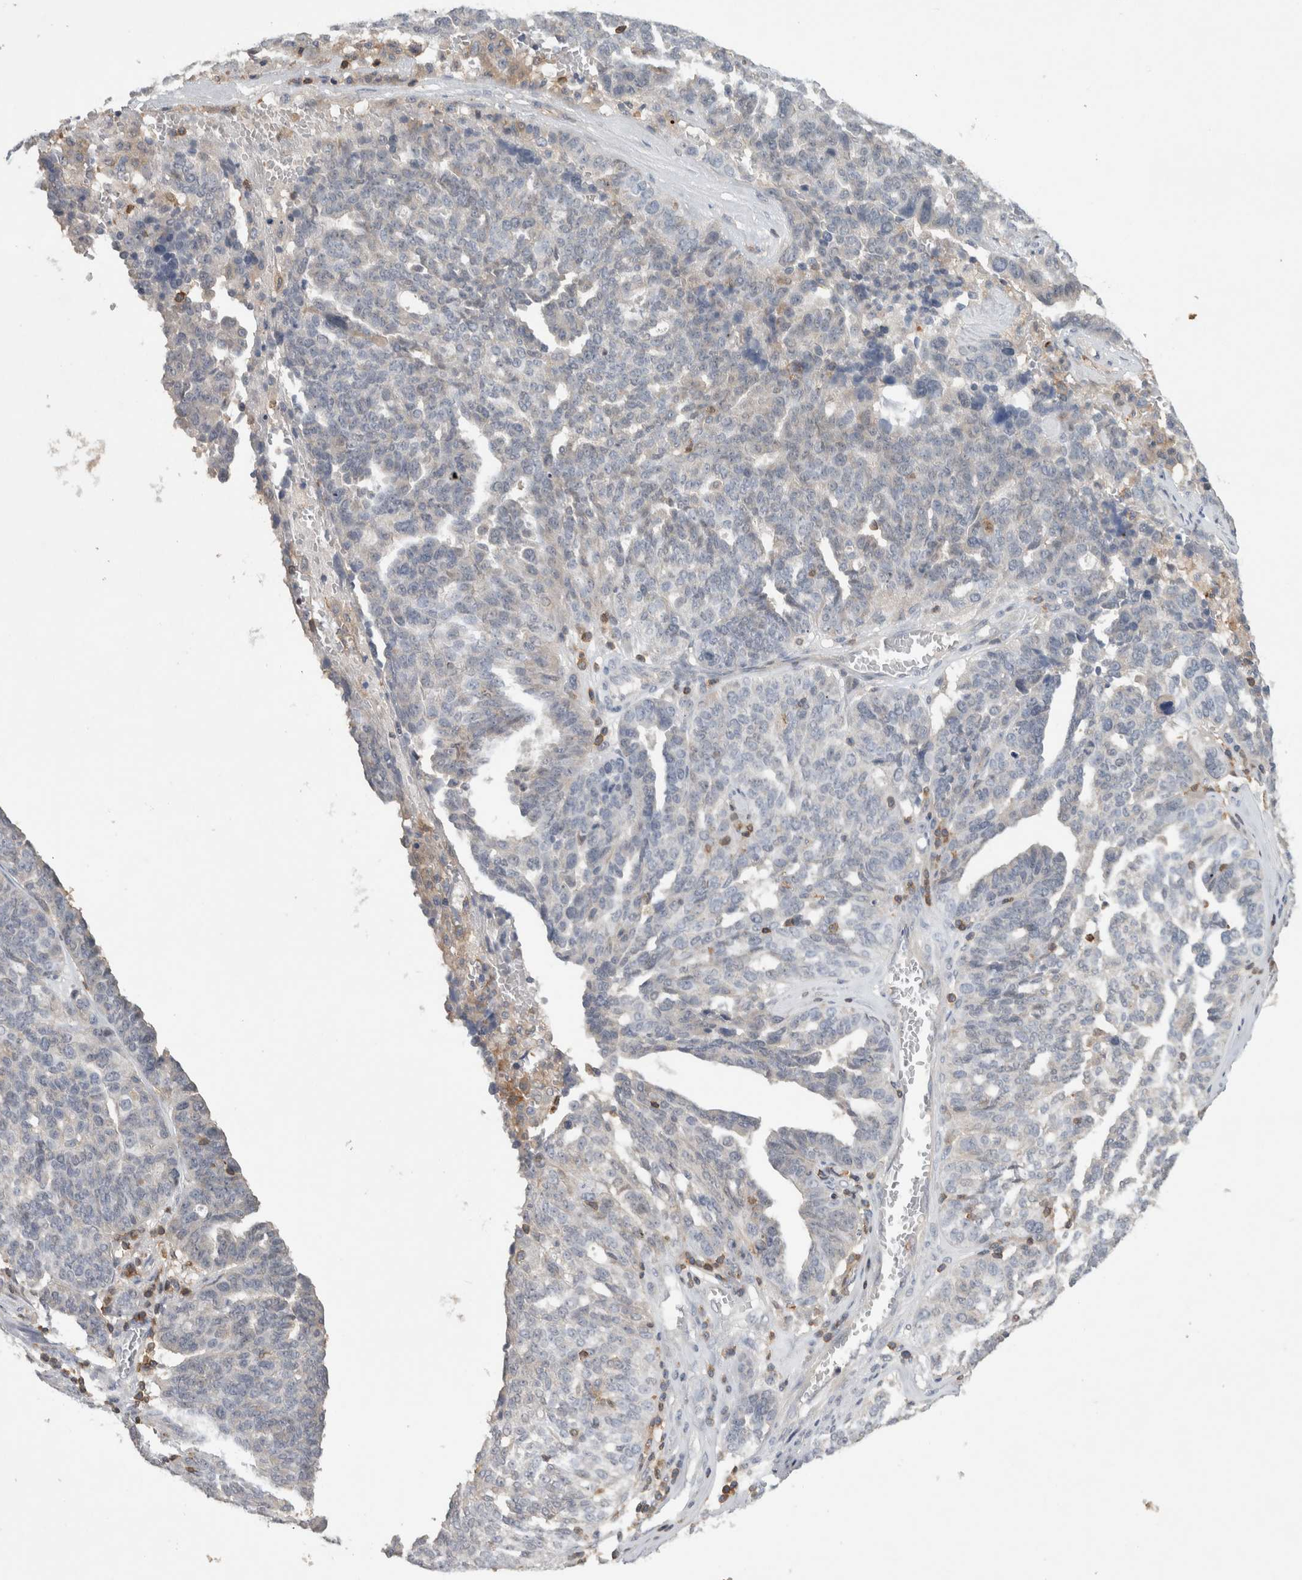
{"staining": {"intensity": "negative", "quantity": "none", "location": "none"}, "tissue": "ovarian cancer", "cell_type": "Tumor cells", "image_type": "cancer", "snomed": [{"axis": "morphology", "description": "Cystadenocarcinoma, serous, NOS"}, {"axis": "topography", "description": "Ovary"}], "caption": "This histopathology image is of ovarian cancer stained with IHC to label a protein in brown with the nuclei are counter-stained blue. There is no positivity in tumor cells.", "gene": "GFRA2", "patient": {"sex": "female", "age": 59}}